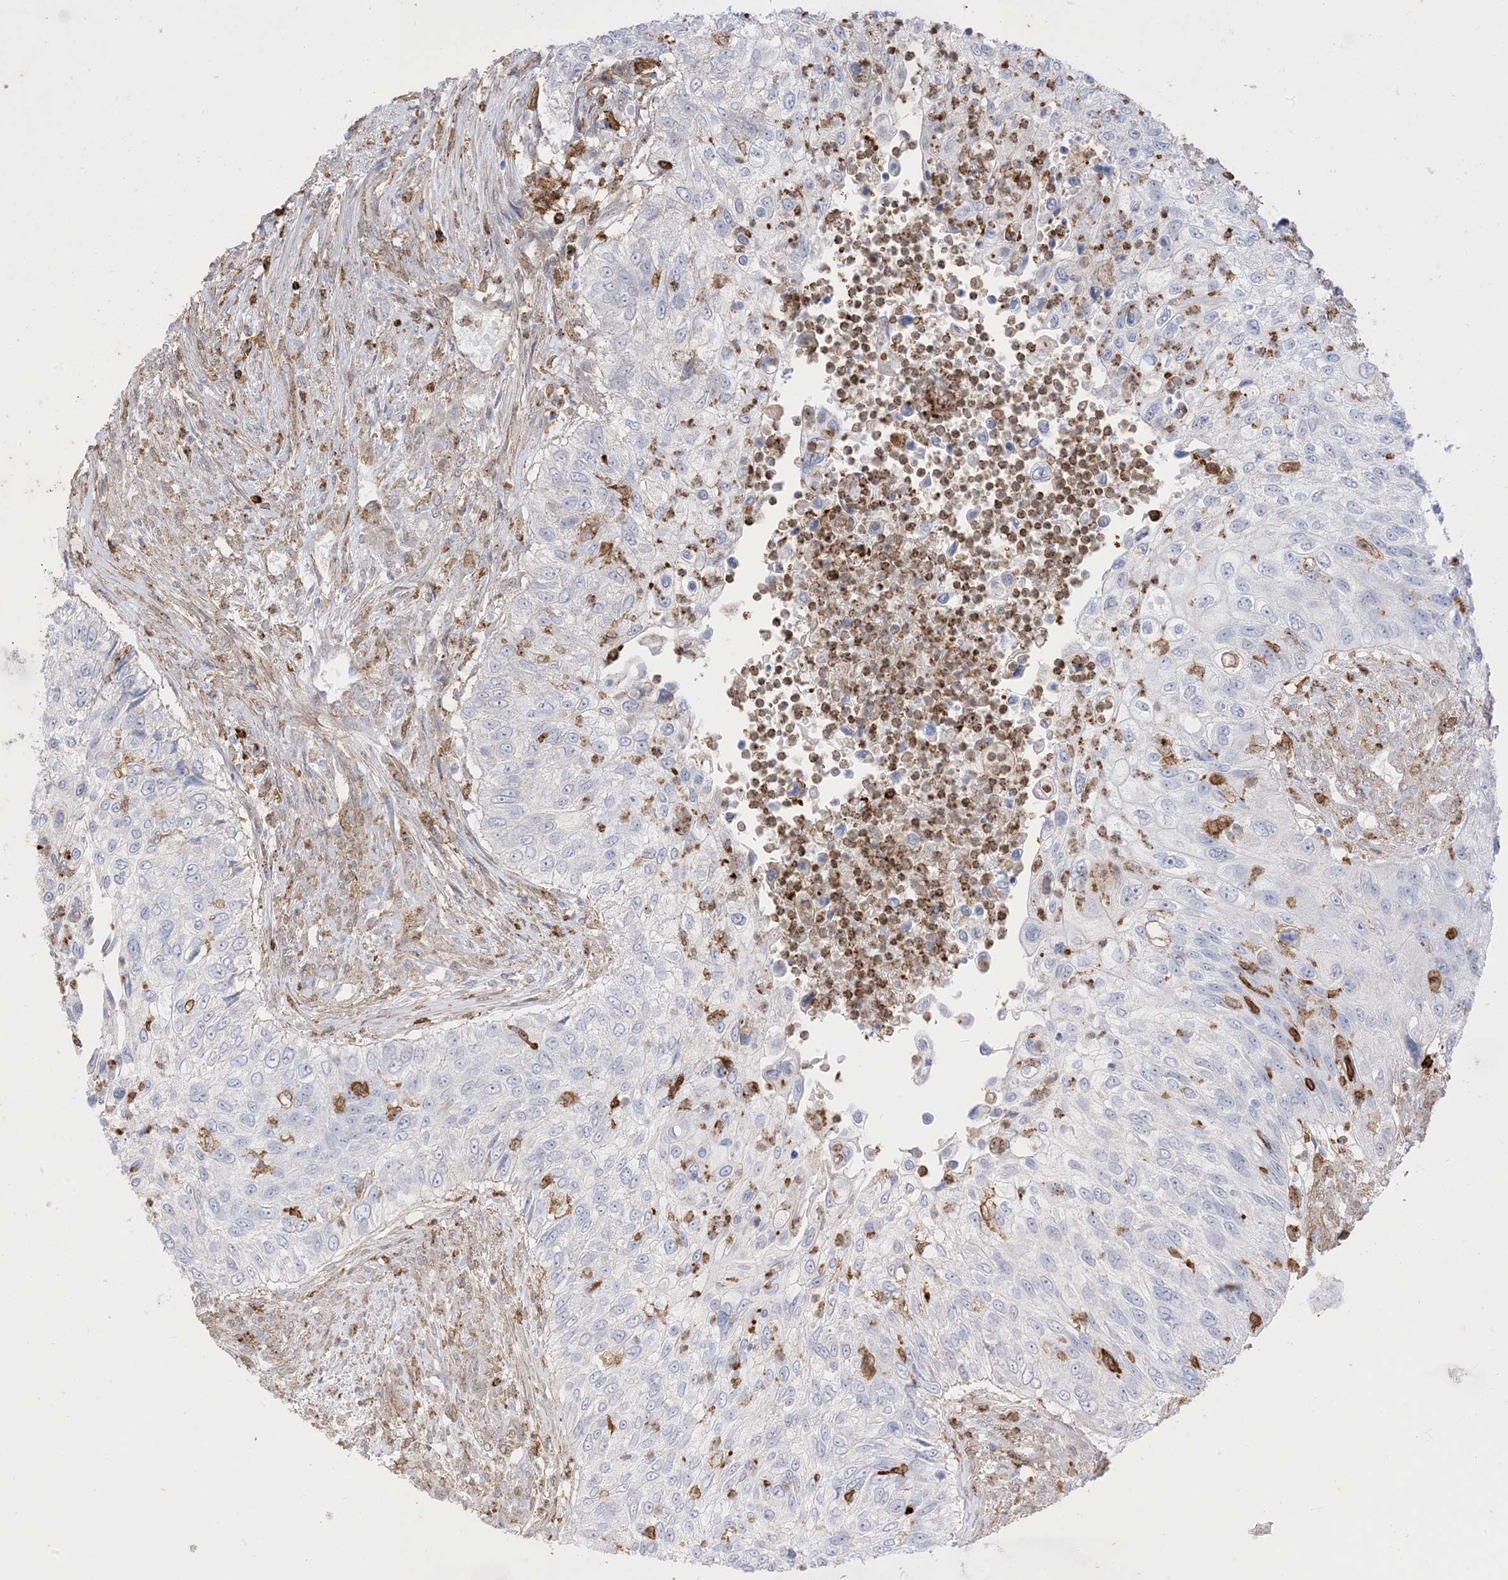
{"staining": {"intensity": "negative", "quantity": "none", "location": "none"}, "tissue": "urothelial cancer", "cell_type": "Tumor cells", "image_type": "cancer", "snomed": [{"axis": "morphology", "description": "Urothelial carcinoma, High grade"}, {"axis": "topography", "description": "Urinary bladder"}], "caption": "Immunohistochemical staining of urothelial cancer reveals no significant positivity in tumor cells.", "gene": "GSN", "patient": {"sex": "female", "age": 60}}